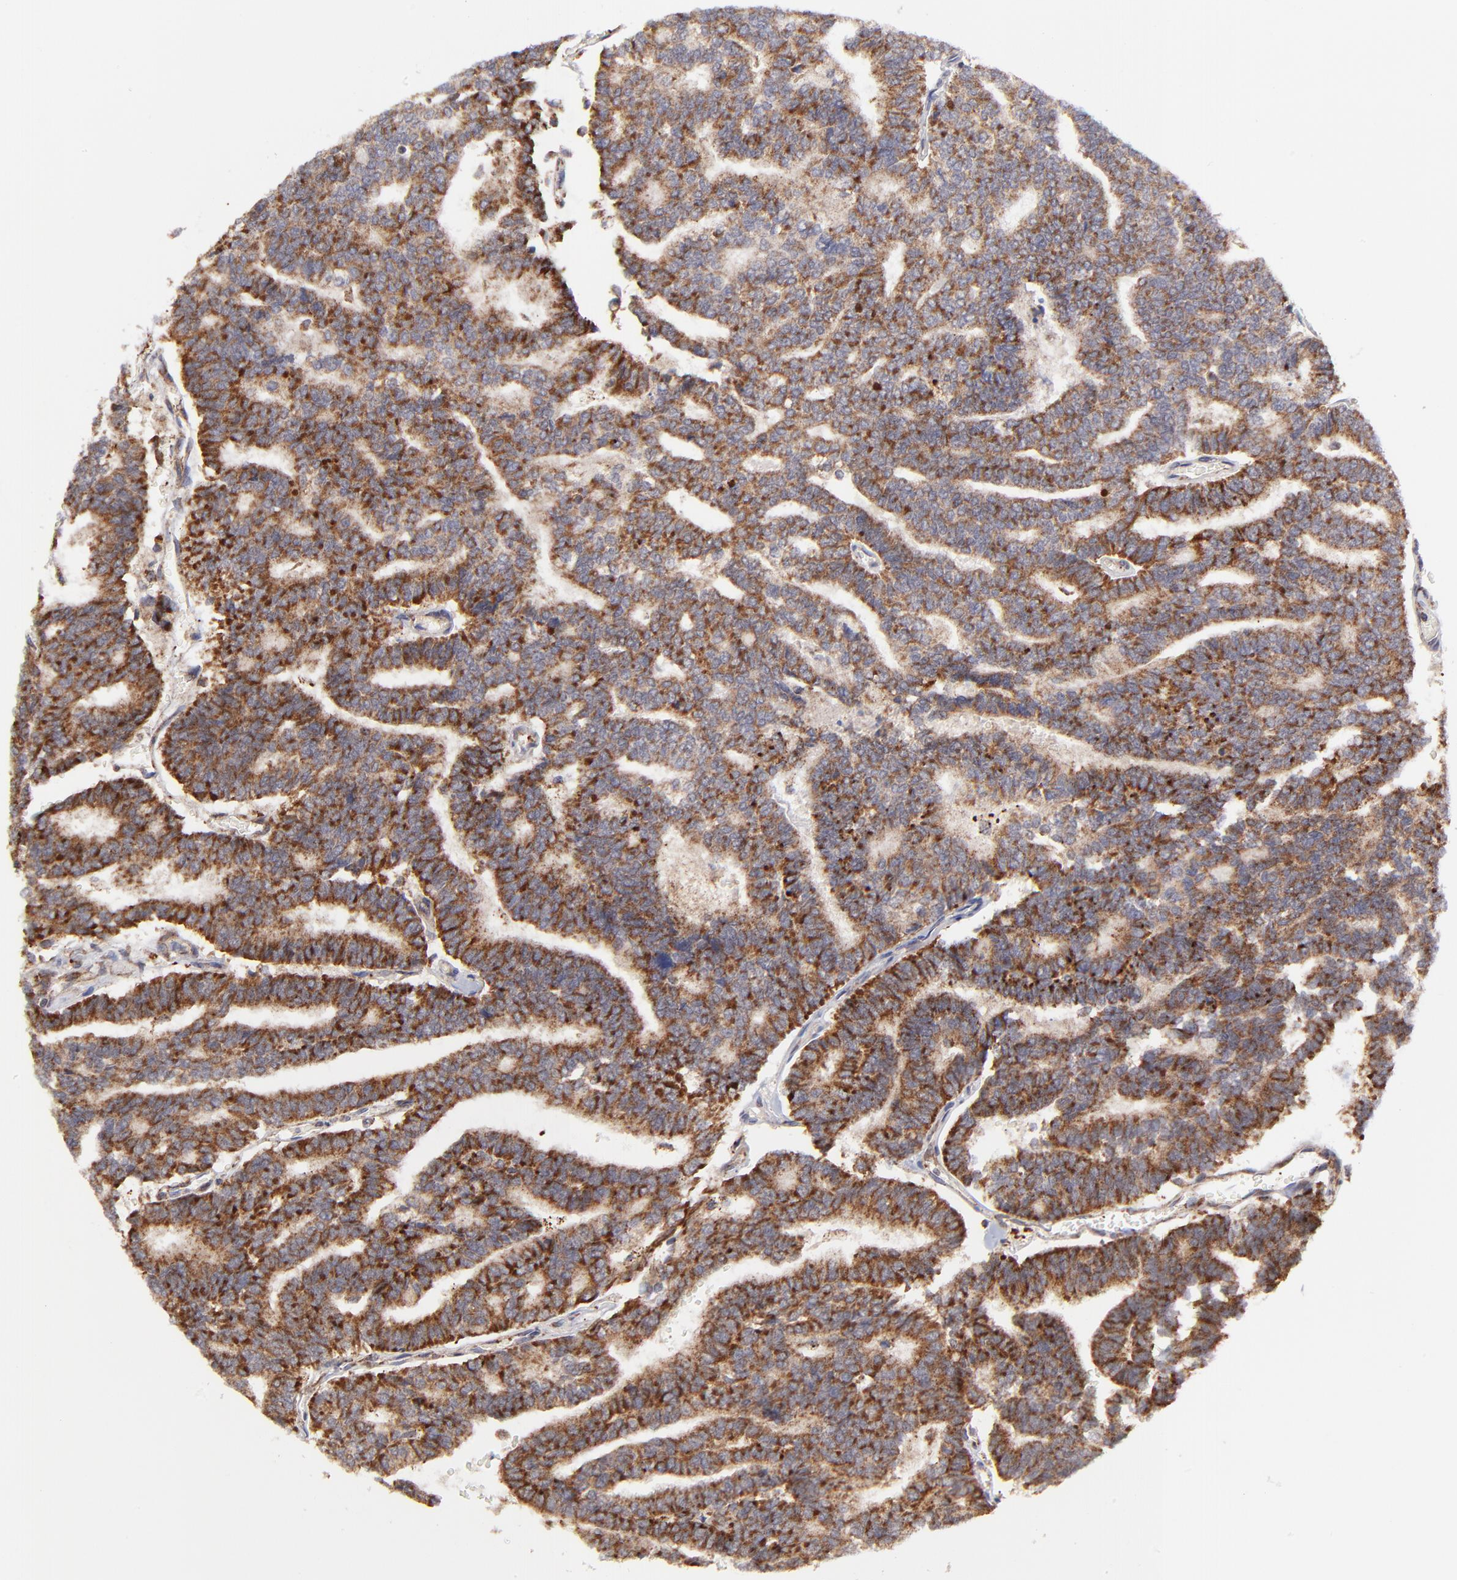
{"staining": {"intensity": "strong", "quantity": ">75%", "location": "cytoplasmic/membranous"}, "tissue": "thyroid cancer", "cell_type": "Tumor cells", "image_type": "cancer", "snomed": [{"axis": "morphology", "description": "Papillary adenocarcinoma, NOS"}, {"axis": "topography", "description": "Thyroid gland"}], "caption": "Strong cytoplasmic/membranous staining for a protein is appreciated in about >75% of tumor cells of papillary adenocarcinoma (thyroid) using immunohistochemistry.", "gene": "MAP2K7", "patient": {"sex": "female", "age": 35}}